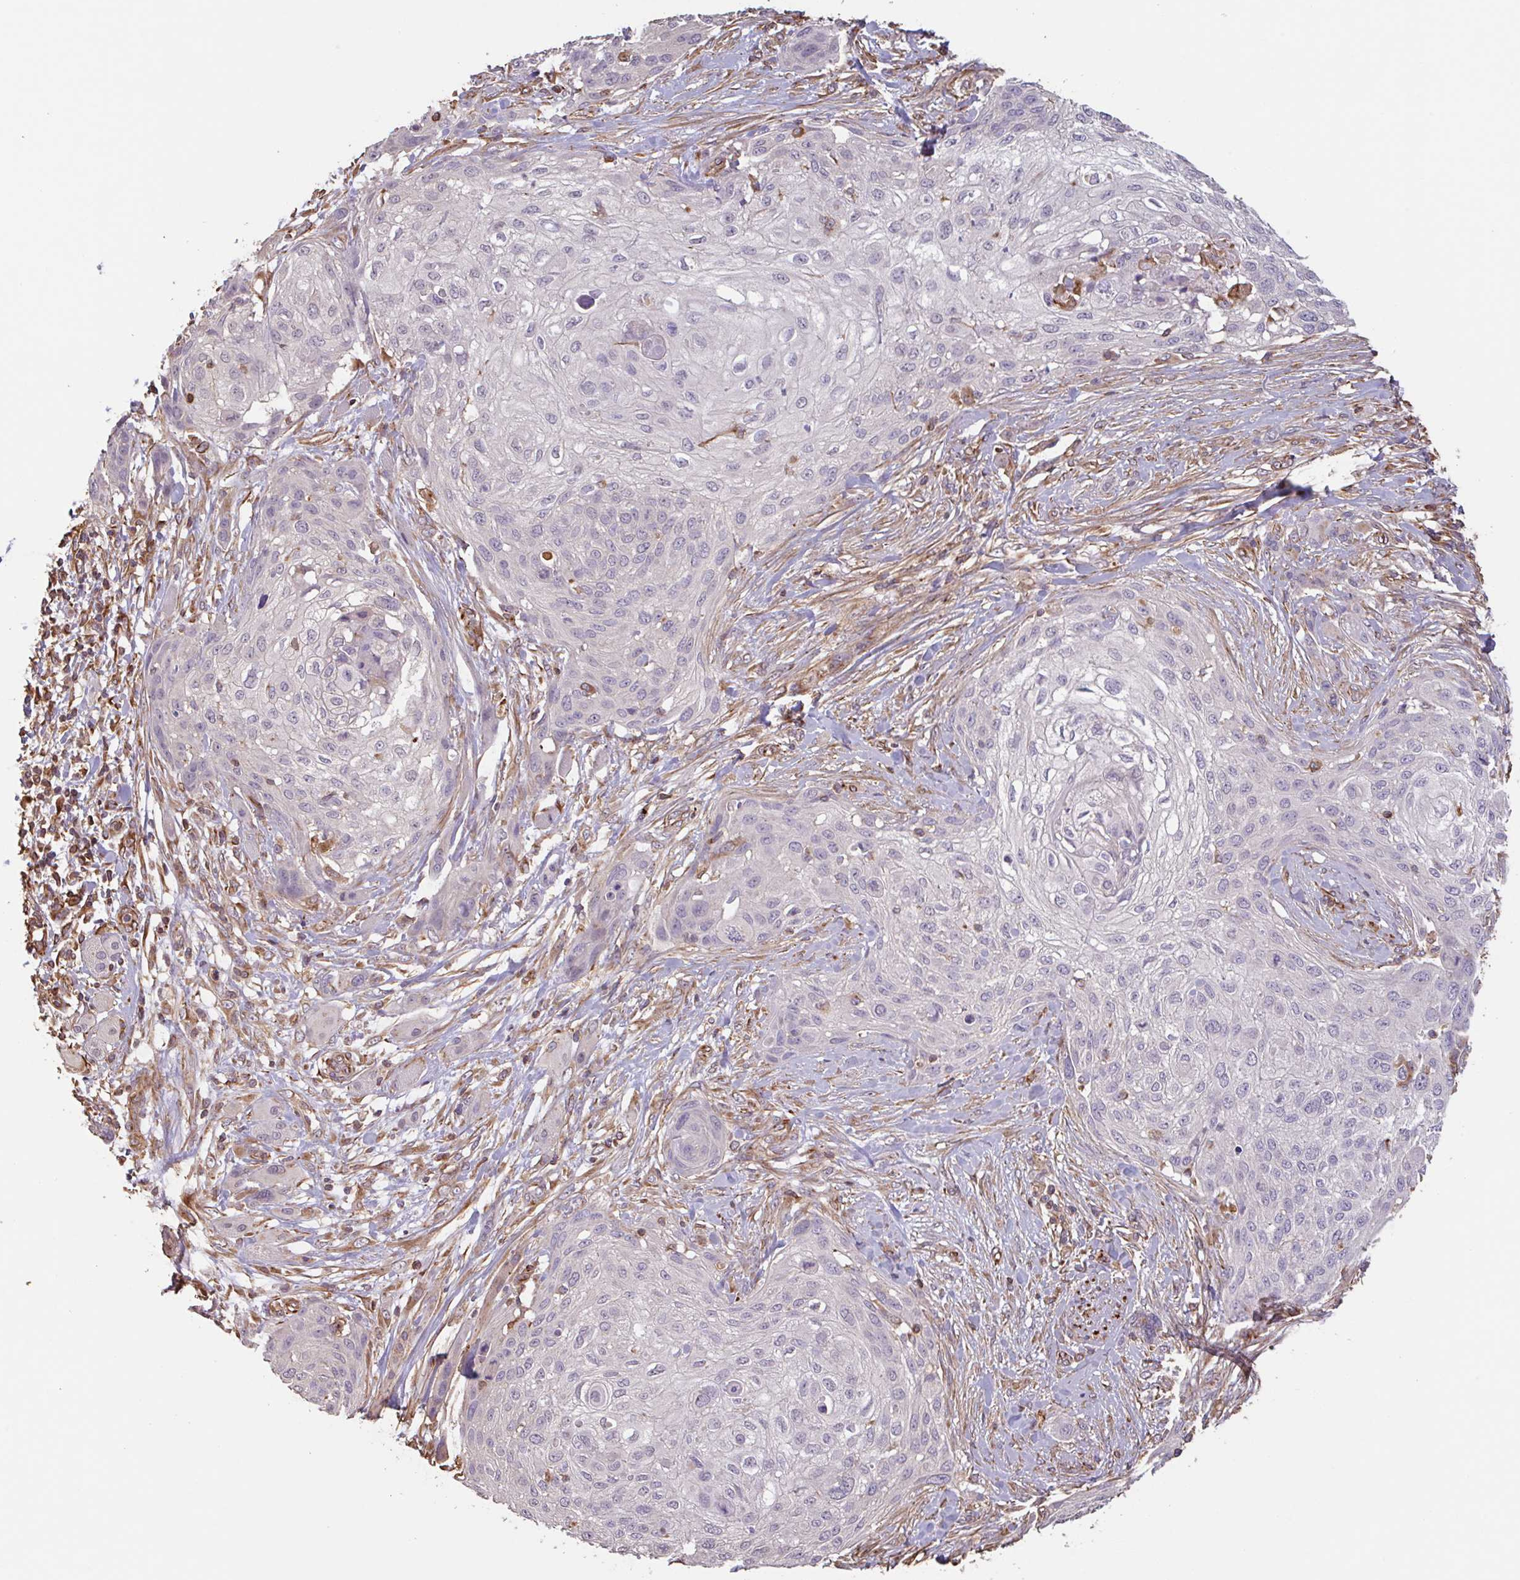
{"staining": {"intensity": "negative", "quantity": "none", "location": "none"}, "tissue": "skin cancer", "cell_type": "Tumor cells", "image_type": "cancer", "snomed": [{"axis": "morphology", "description": "Squamous cell carcinoma, NOS"}, {"axis": "topography", "description": "Skin"}], "caption": "Squamous cell carcinoma (skin) was stained to show a protein in brown. There is no significant expression in tumor cells. The staining is performed using DAB (3,3'-diaminobenzidine) brown chromogen with nuclei counter-stained in using hematoxylin.", "gene": "ZNF790", "patient": {"sex": "female", "age": 87}}